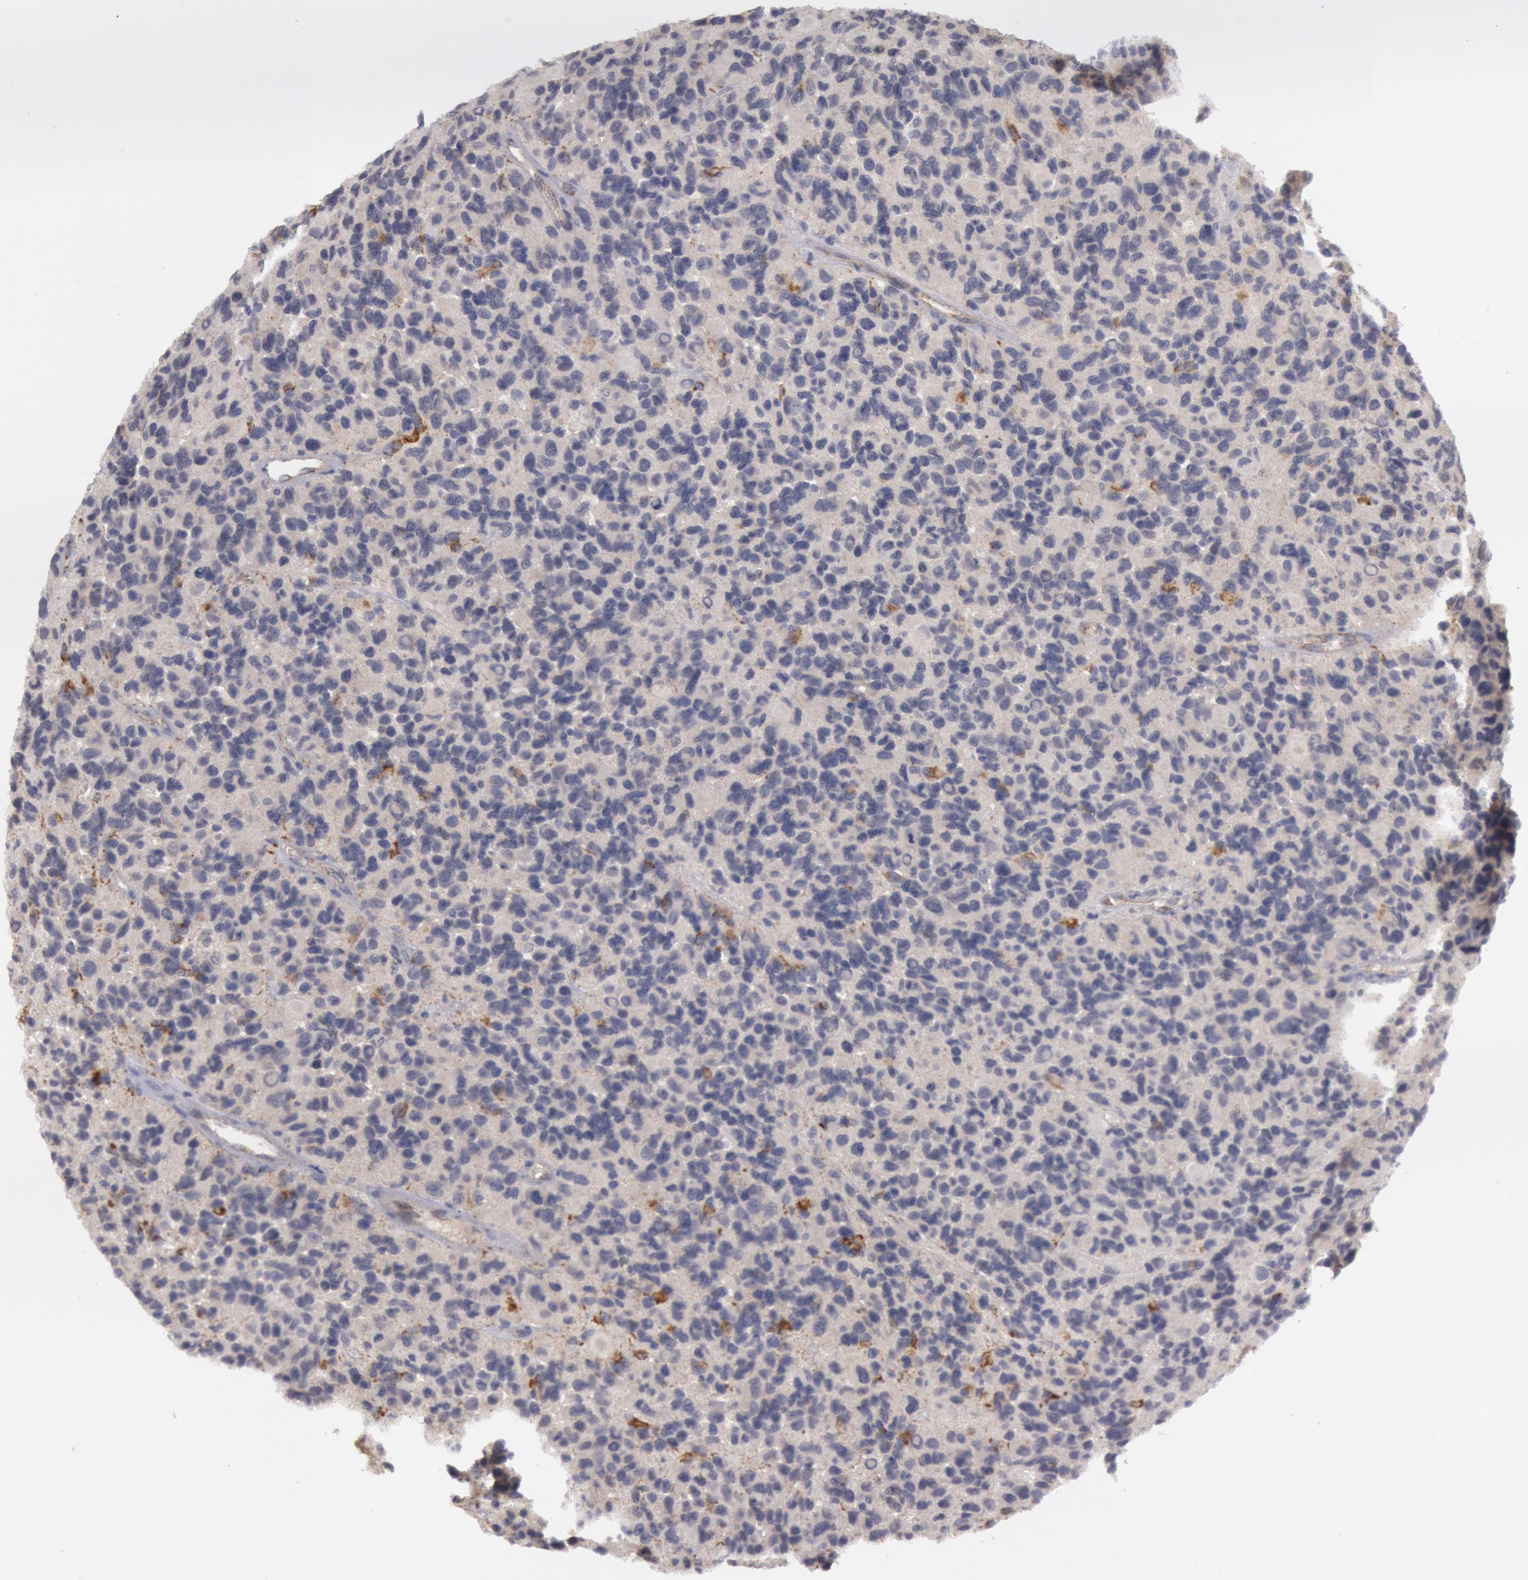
{"staining": {"intensity": "negative", "quantity": "none", "location": "none"}, "tissue": "glioma", "cell_type": "Tumor cells", "image_type": "cancer", "snomed": [{"axis": "morphology", "description": "Glioma, malignant, High grade"}, {"axis": "topography", "description": "Brain"}], "caption": "Immunohistochemistry micrograph of neoplastic tissue: glioma stained with DAB shows no significant protein positivity in tumor cells.", "gene": "JOSD1", "patient": {"sex": "male", "age": 77}}